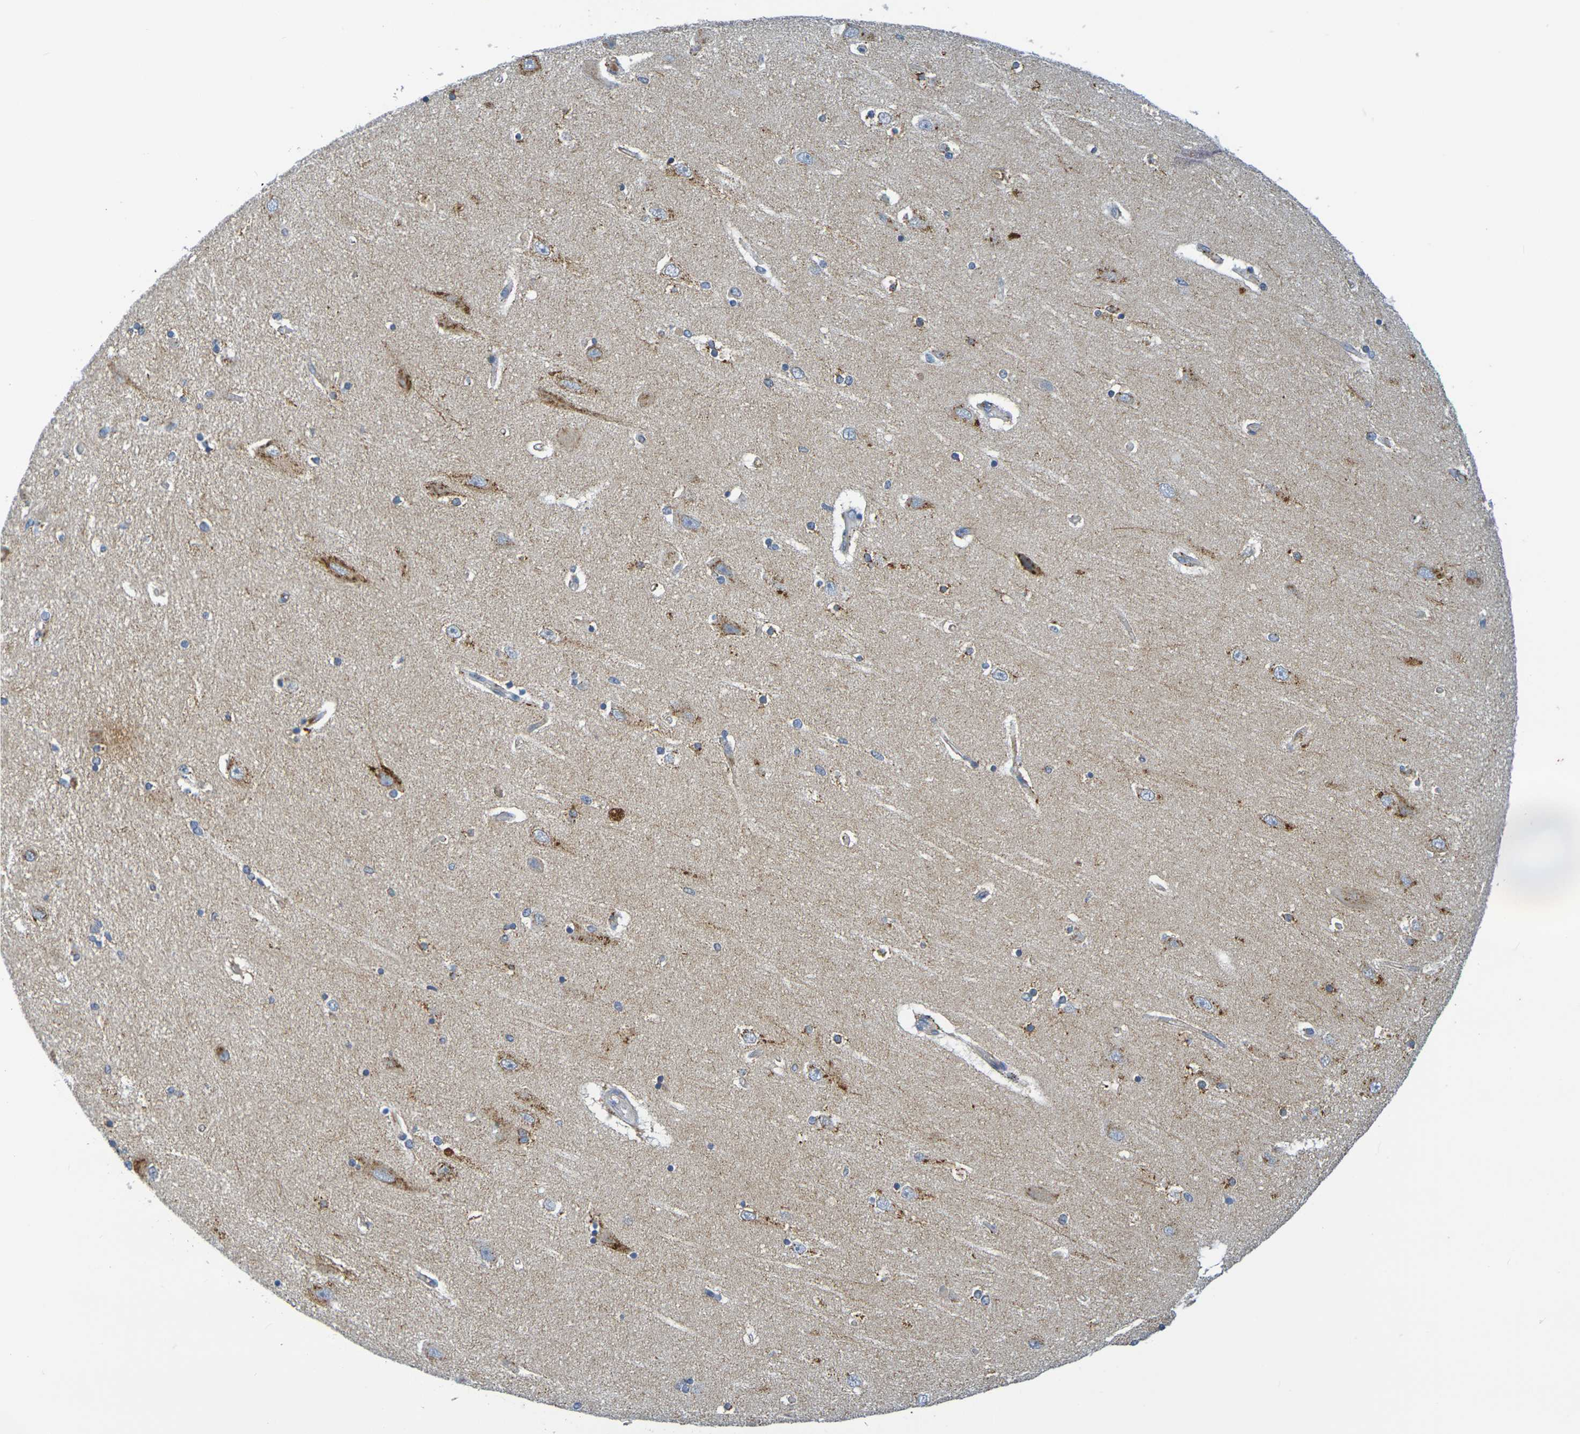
{"staining": {"intensity": "moderate", "quantity": "<25%", "location": "cytoplasmic/membranous"}, "tissue": "hippocampus", "cell_type": "Glial cells", "image_type": "normal", "snomed": [{"axis": "morphology", "description": "Normal tissue, NOS"}, {"axis": "topography", "description": "Hippocampus"}], "caption": "Protein analysis of benign hippocampus shows moderate cytoplasmic/membranous expression in approximately <25% of glial cells. (DAB (3,3'-diaminobenzidine) IHC, brown staining for protein, blue staining for nuclei).", "gene": "IL10", "patient": {"sex": "female", "age": 54}}